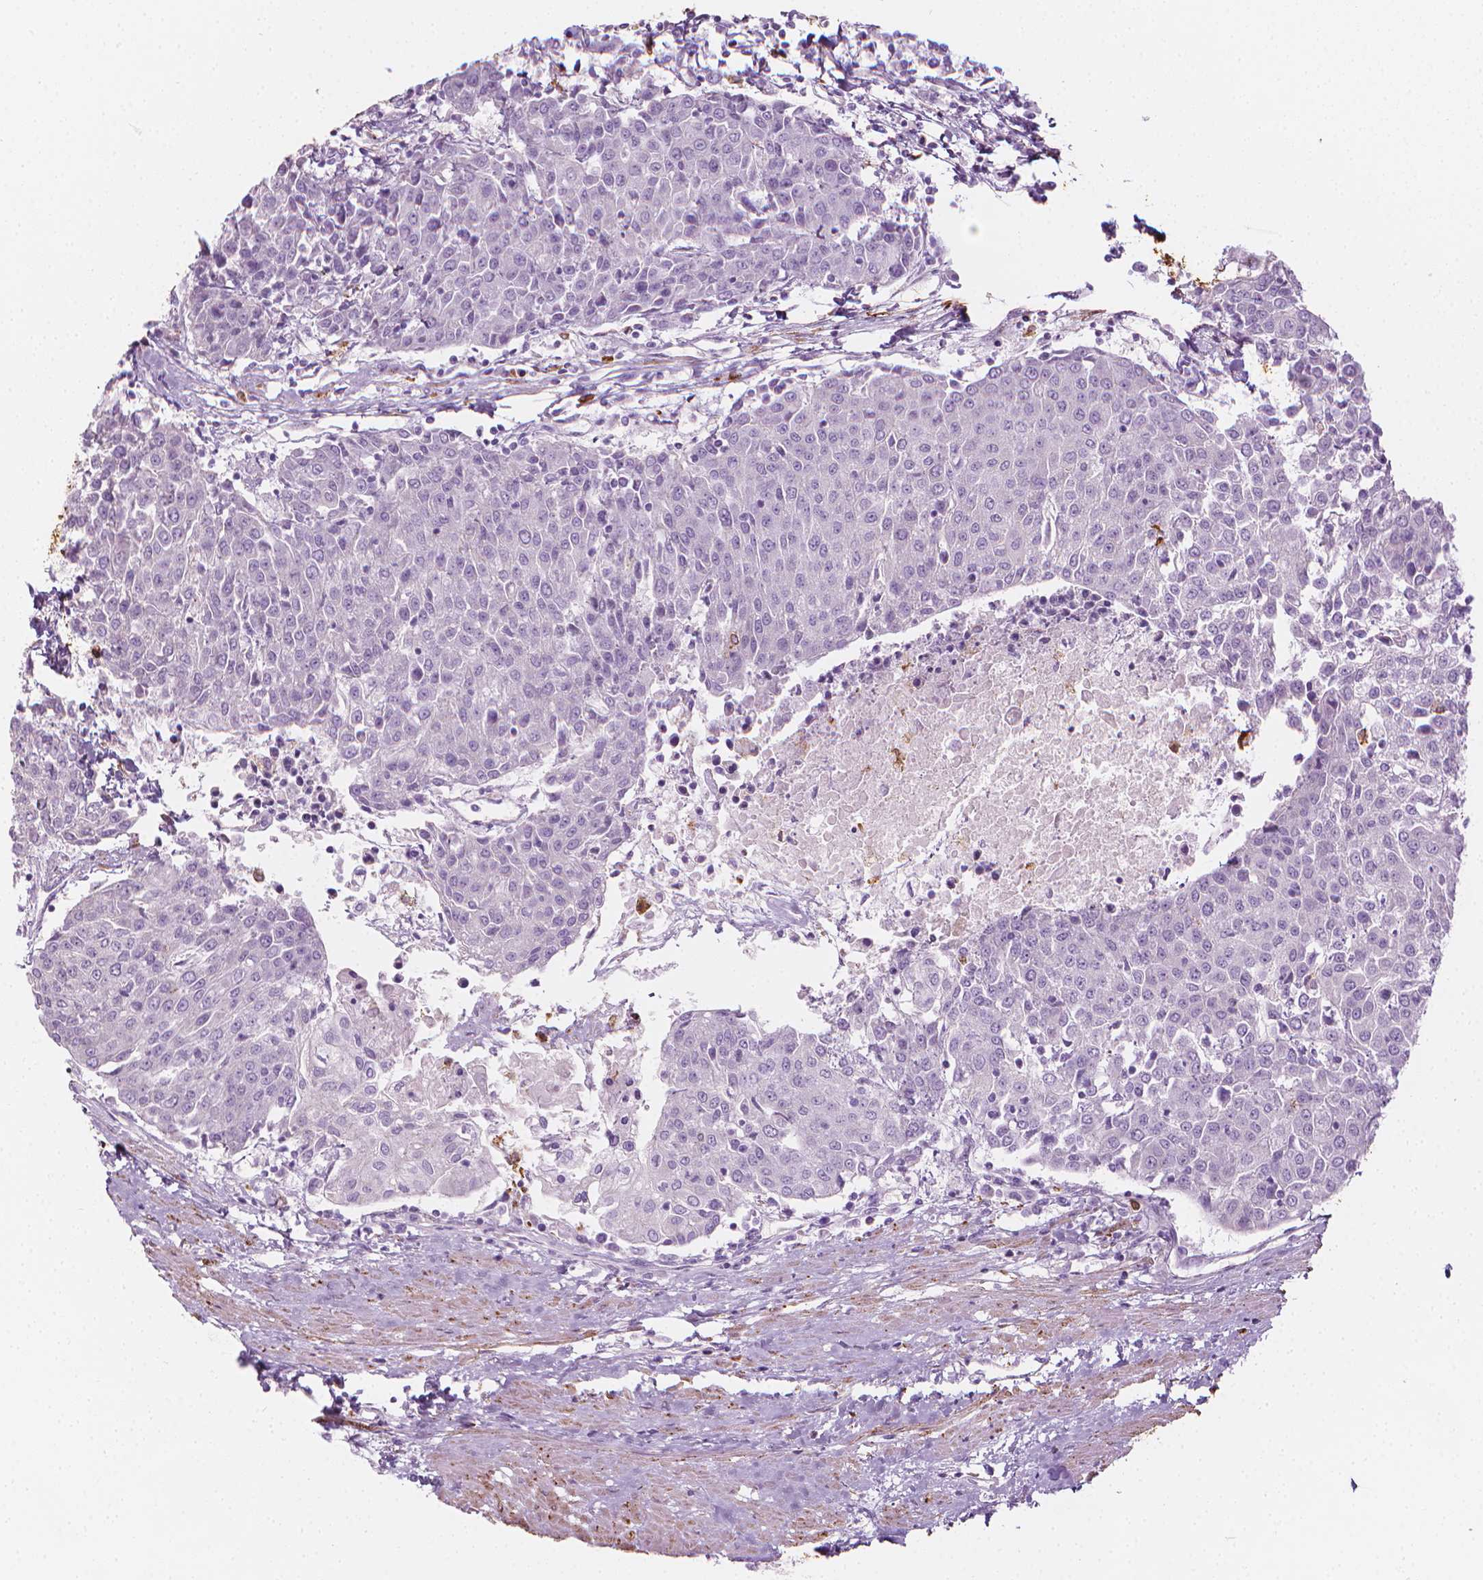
{"staining": {"intensity": "negative", "quantity": "none", "location": "none"}, "tissue": "urothelial cancer", "cell_type": "Tumor cells", "image_type": "cancer", "snomed": [{"axis": "morphology", "description": "Urothelial carcinoma, High grade"}, {"axis": "topography", "description": "Urinary bladder"}], "caption": "Immunohistochemistry micrograph of urothelial cancer stained for a protein (brown), which exhibits no expression in tumor cells.", "gene": "CES1", "patient": {"sex": "female", "age": 85}}